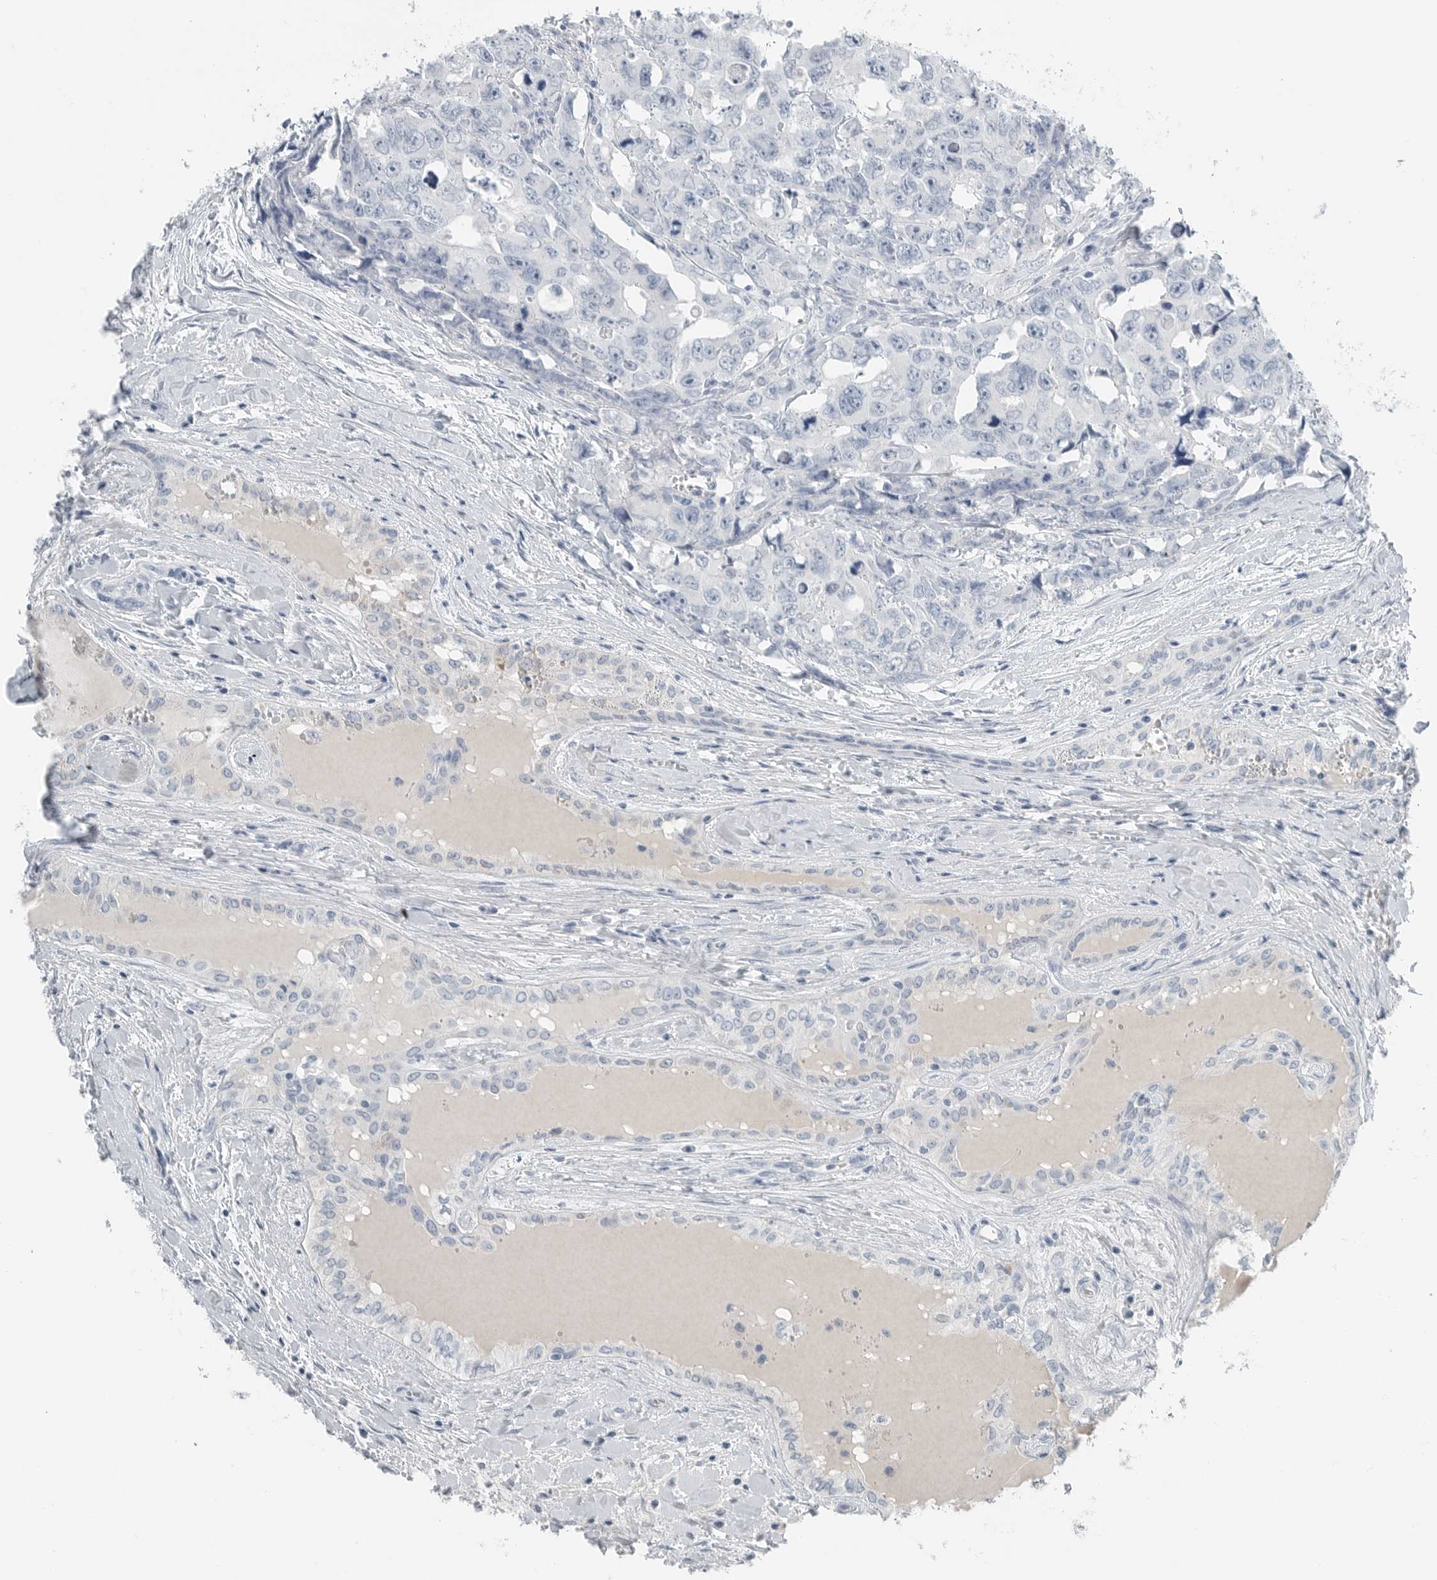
{"staining": {"intensity": "negative", "quantity": "none", "location": "none"}, "tissue": "testis cancer", "cell_type": "Tumor cells", "image_type": "cancer", "snomed": [{"axis": "morphology", "description": "Carcinoma, Embryonal, NOS"}, {"axis": "topography", "description": "Testis"}], "caption": "High magnification brightfield microscopy of embryonal carcinoma (testis) stained with DAB (brown) and counterstained with hematoxylin (blue): tumor cells show no significant staining.", "gene": "SERPINB7", "patient": {"sex": "male", "age": 28}}